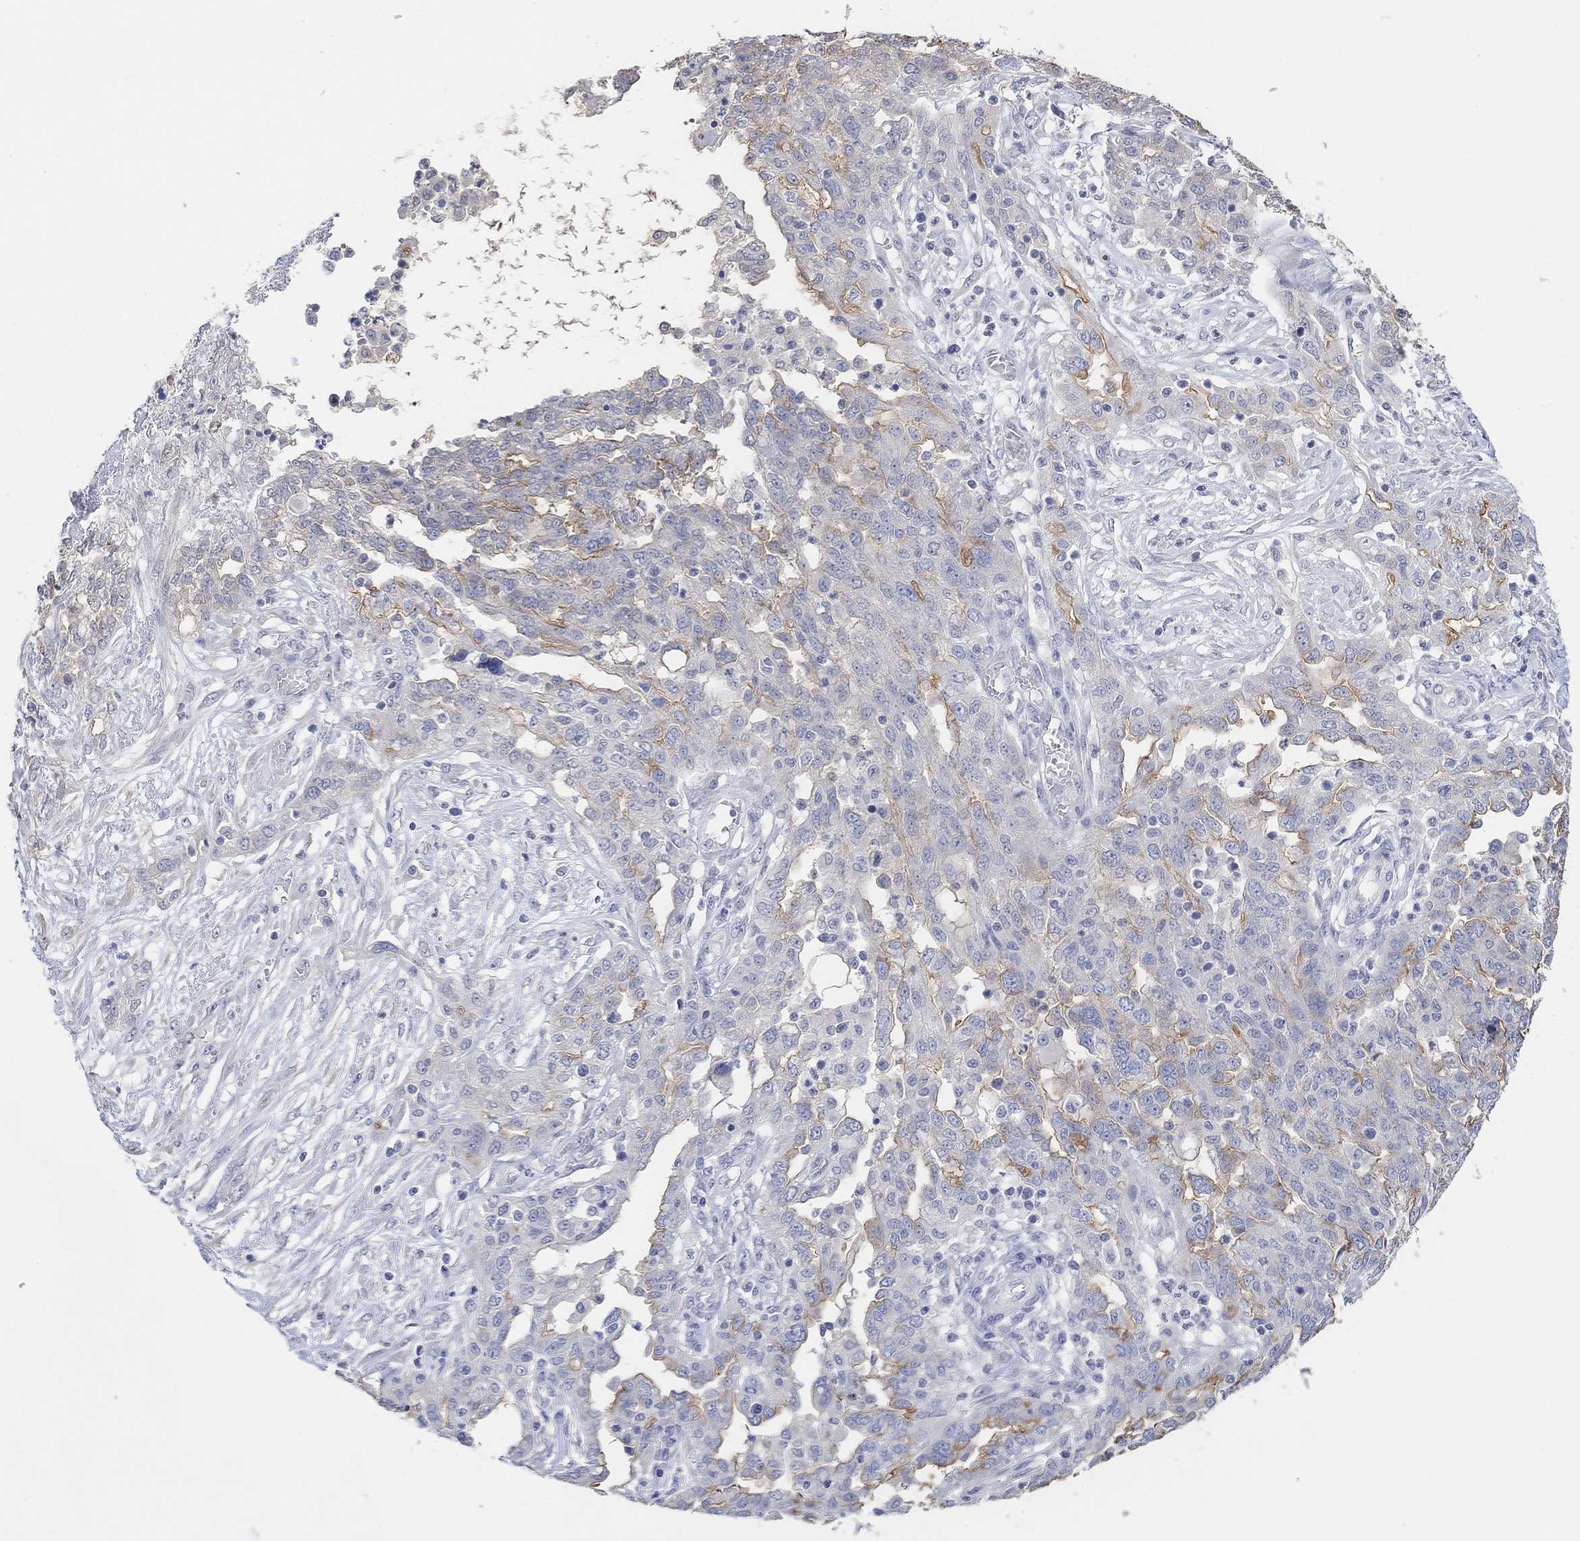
{"staining": {"intensity": "moderate", "quantity": "<25%", "location": "cytoplasmic/membranous"}, "tissue": "ovarian cancer", "cell_type": "Tumor cells", "image_type": "cancer", "snomed": [{"axis": "morphology", "description": "Cystadenocarcinoma, serous, NOS"}, {"axis": "topography", "description": "Ovary"}], "caption": "This is an image of immunohistochemistry staining of serous cystadenocarcinoma (ovarian), which shows moderate staining in the cytoplasmic/membranous of tumor cells.", "gene": "MUC1", "patient": {"sex": "female", "age": 67}}